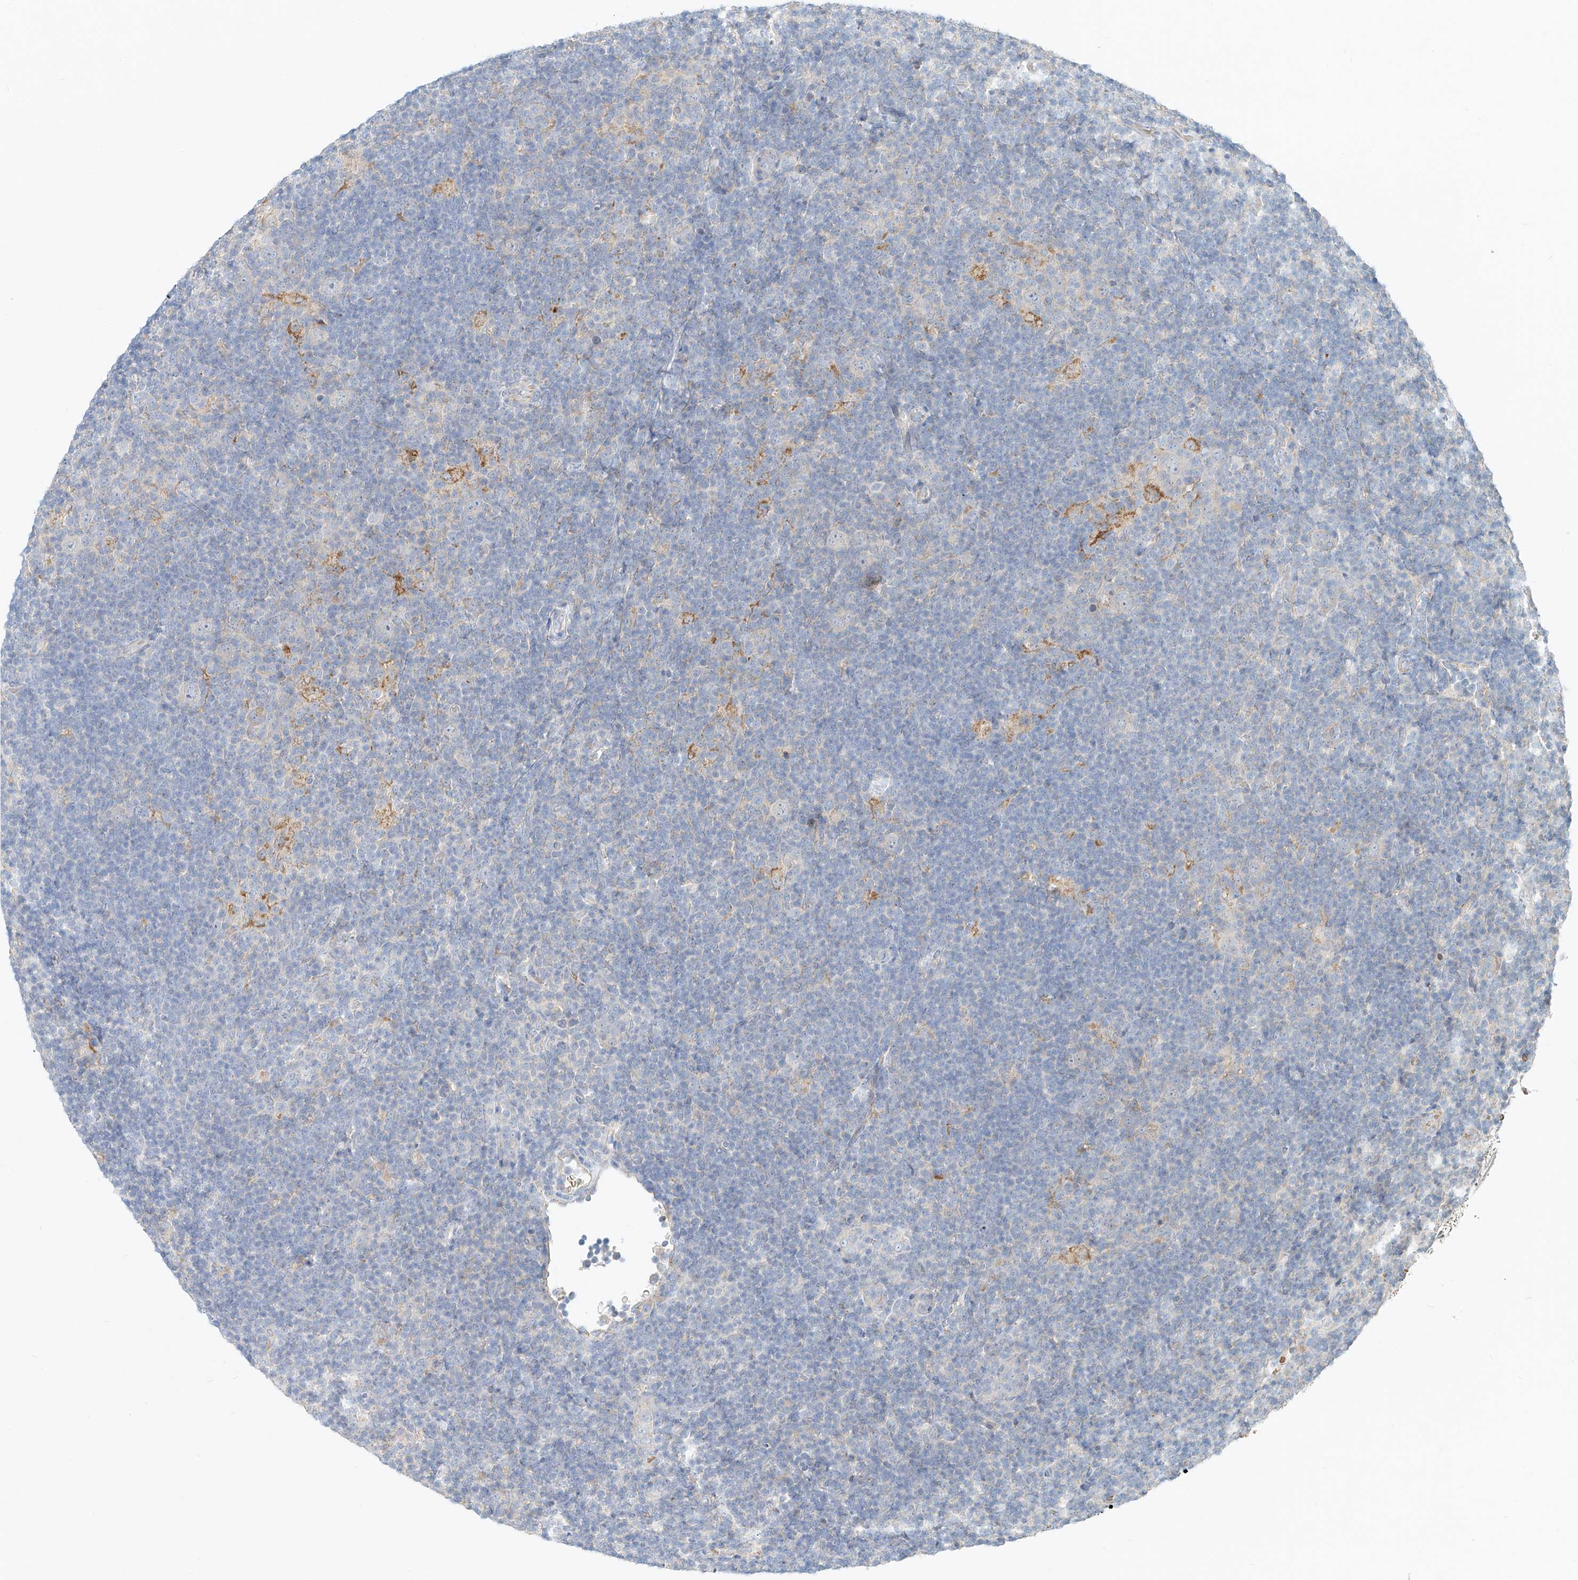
{"staining": {"intensity": "moderate", "quantity": "<25%", "location": "cytoplasmic/membranous"}, "tissue": "lymphoma", "cell_type": "Tumor cells", "image_type": "cancer", "snomed": [{"axis": "morphology", "description": "Hodgkin's disease, NOS"}, {"axis": "topography", "description": "Lymph node"}], "caption": "Immunohistochemistry of human lymphoma reveals low levels of moderate cytoplasmic/membranous staining in approximately <25% of tumor cells.", "gene": "SYTL3", "patient": {"sex": "female", "age": 57}}